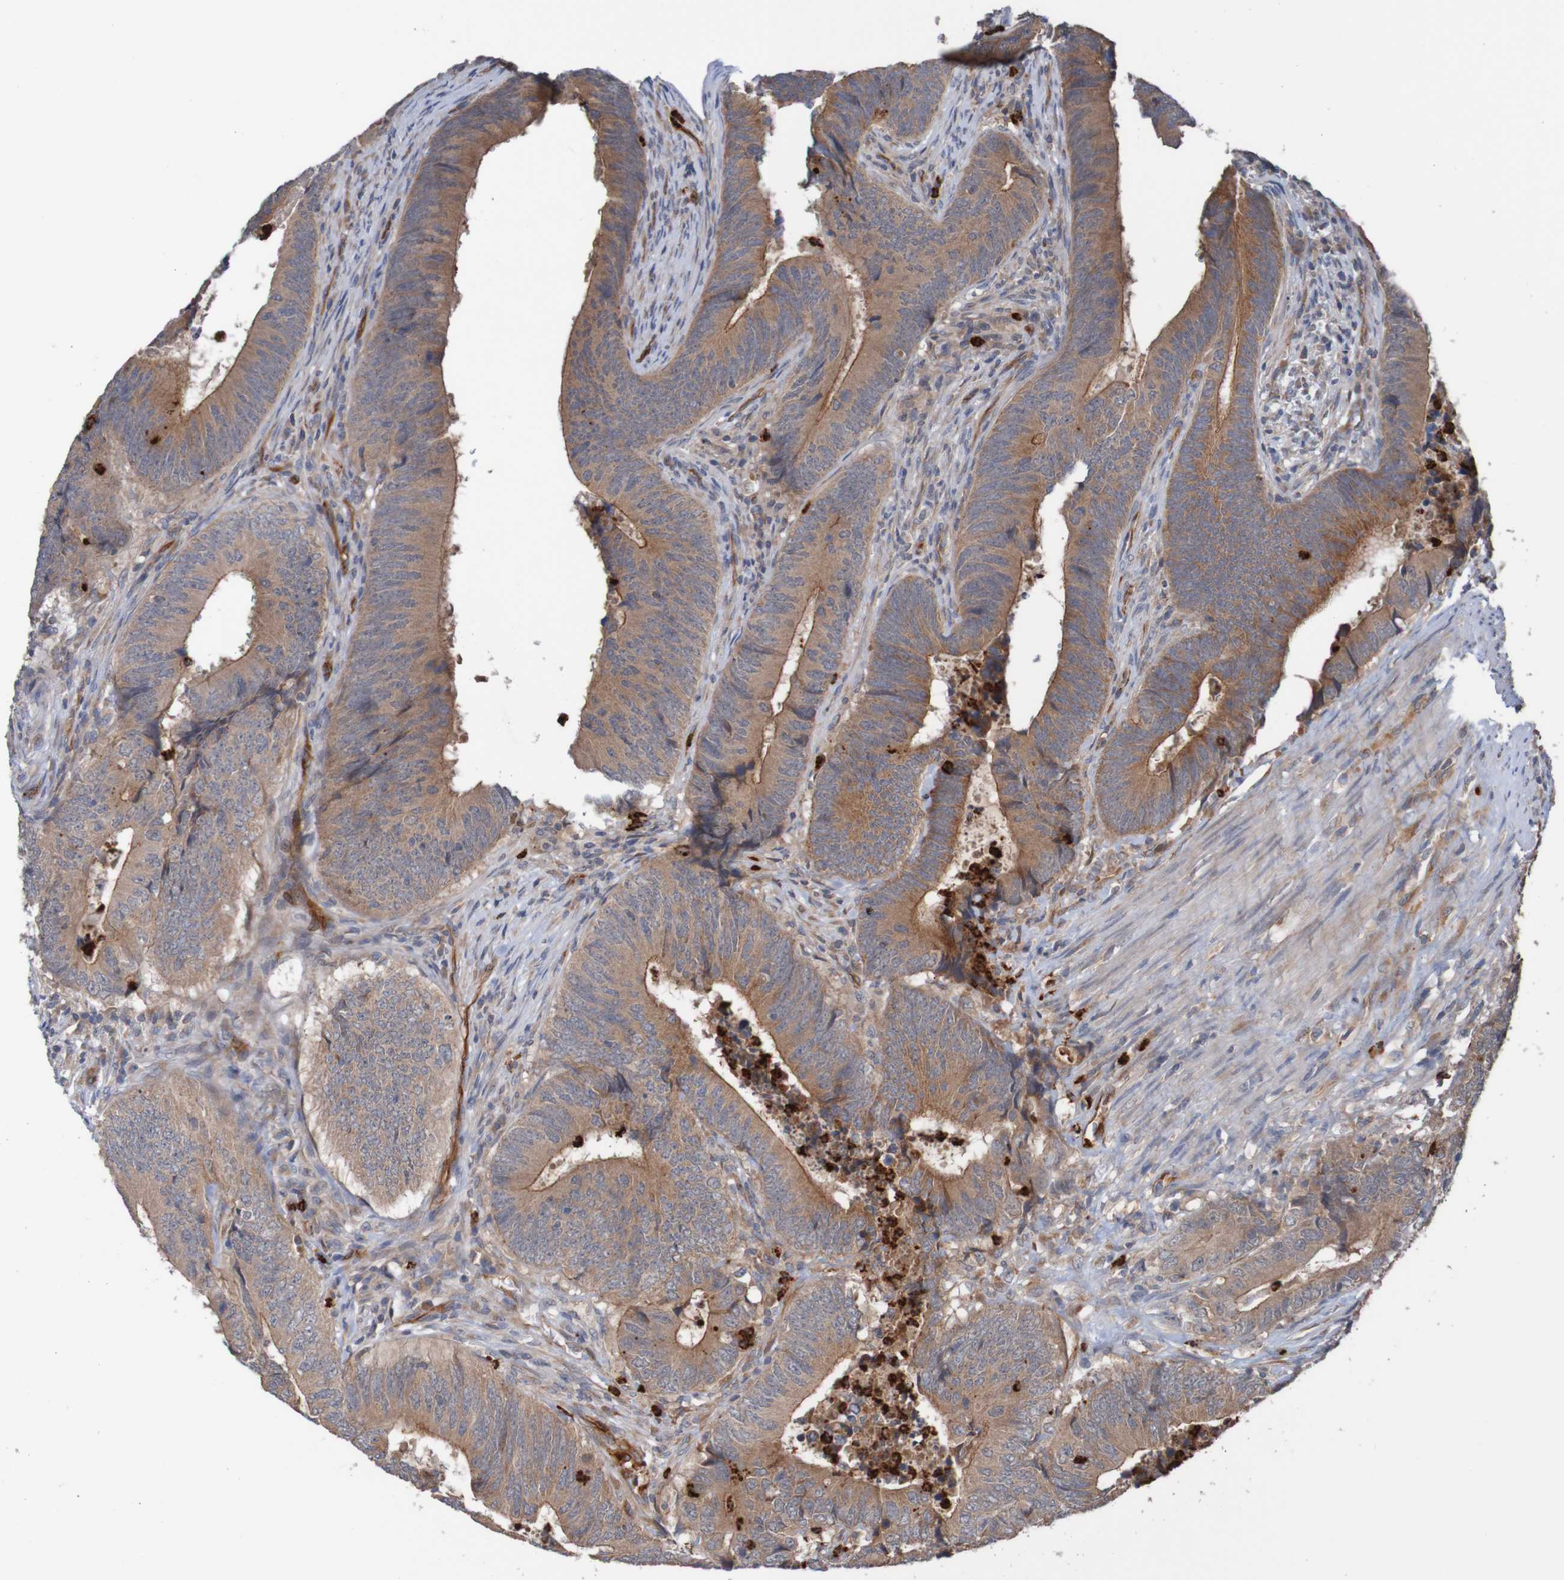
{"staining": {"intensity": "moderate", "quantity": ">75%", "location": "cytoplasmic/membranous"}, "tissue": "colorectal cancer", "cell_type": "Tumor cells", "image_type": "cancer", "snomed": [{"axis": "morphology", "description": "Normal tissue, NOS"}, {"axis": "morphology", "description": "Adenocarcinoma, NOS"}, {"axis": "topography", "description": "Colon"}], "caption": "Human adenocarcinoma (colorectal) stained for a protein (brown) exhibits moderate cytoplasmic/membranous positive staining in approximately >75% of tumor cells.", "gene": "ST8SIA6", "patient": {"sex": "male", "age": 56}}